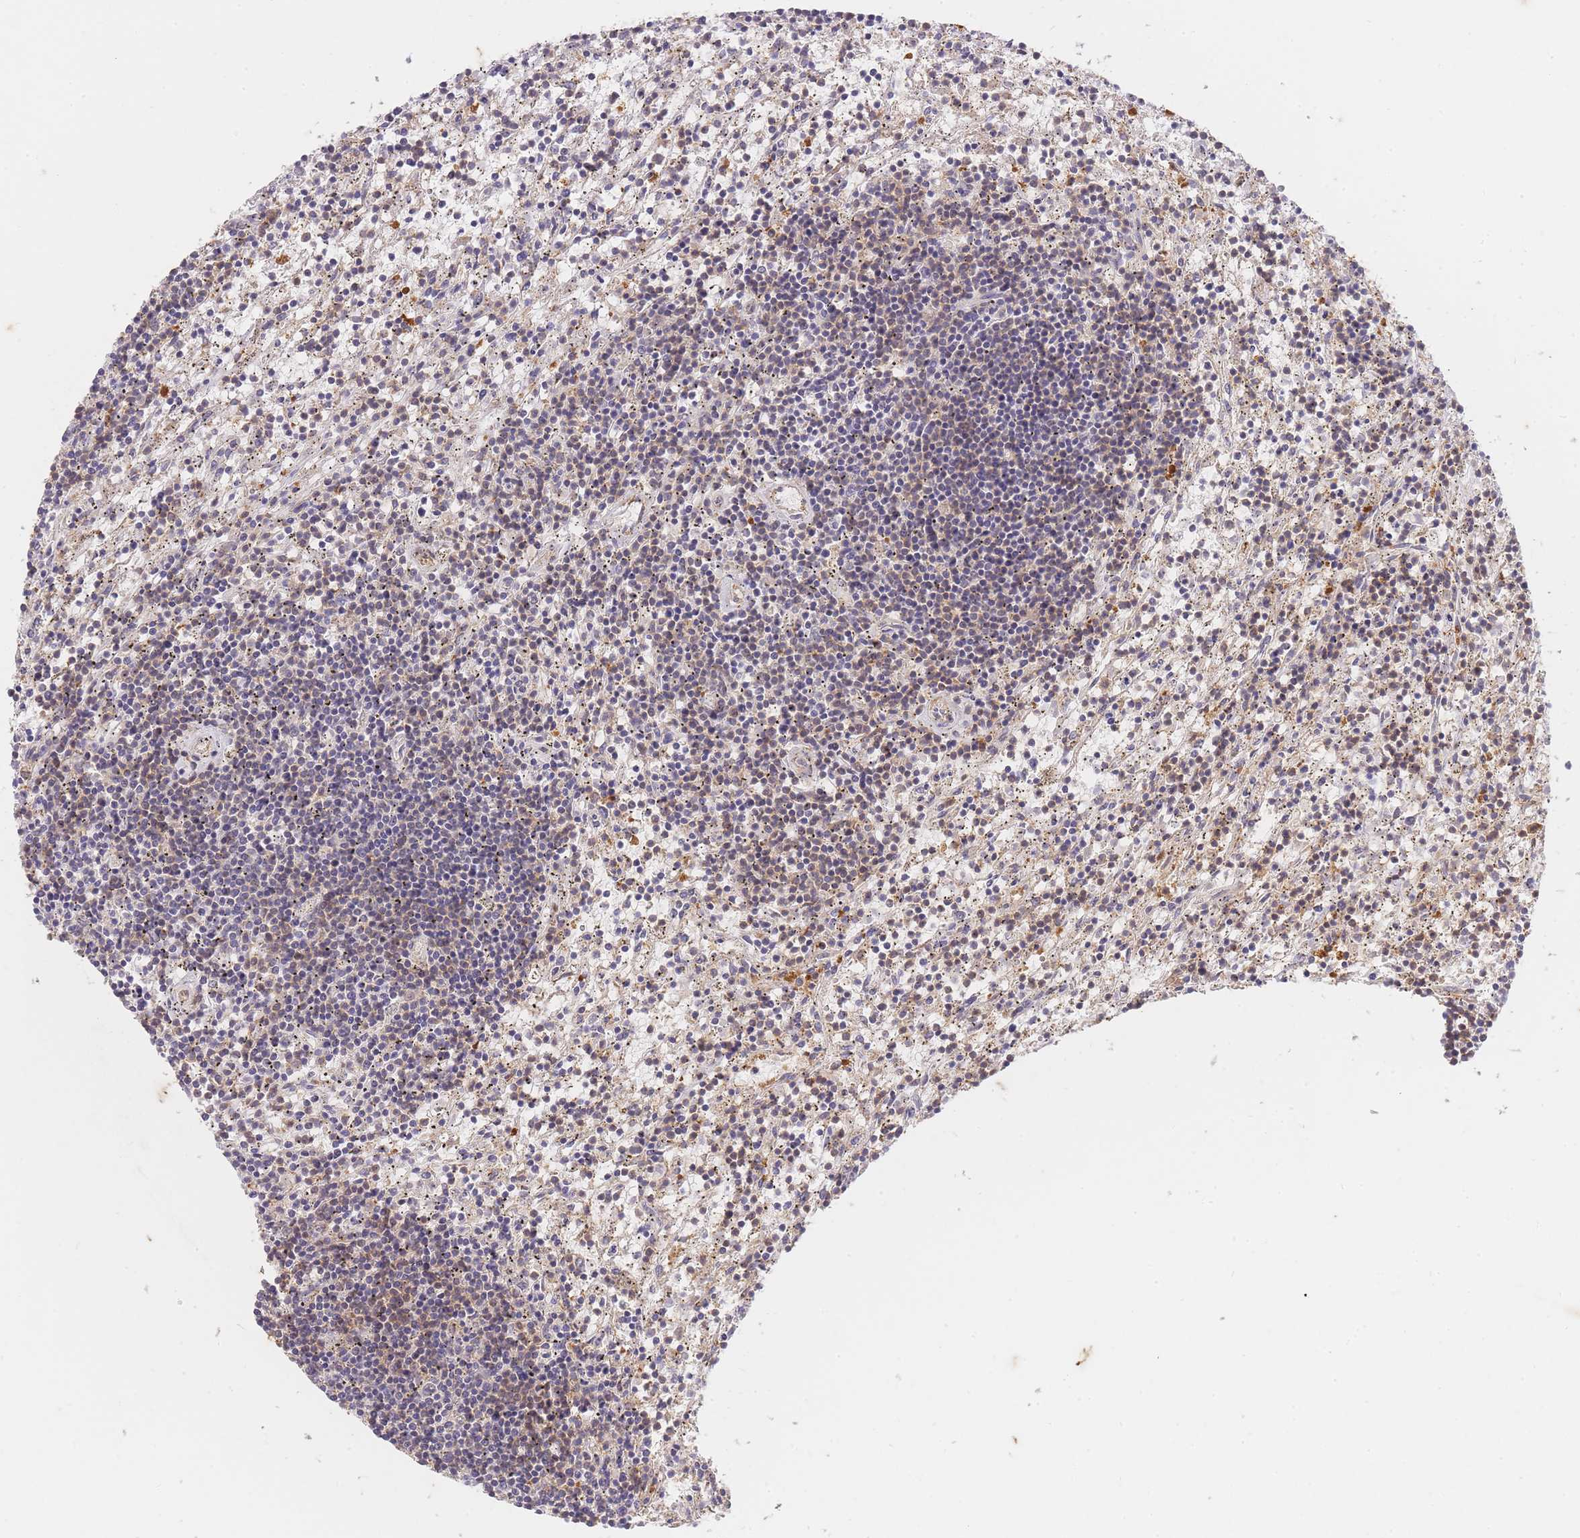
{"staining": {"intensity": "weak", "quantity": "25%-75%", "location": "cytoplasmic/membranous"}, "tissue": "lymphoma", "cell_type": "Tumor cells", "image_type": "cancer", "snomed": [{"axis": "morphology", "description": "Malignant lymphoma, non-Hodgkin's type, Low grade"}, {"axis": "topography", "description": "Spleen"}], "caption": "Protein analysis of lymphoma tissue exhibits weak cytoplasmic/membranous positivity in about 25%-75% of tumor cells. The staining is performed using DAB brown chromogen to label protein expression. The nuclei are counter-stained blue using hematoxylin.", "gene": "ST8SIA4", "patient": {"sex": "male", "age": 76}}